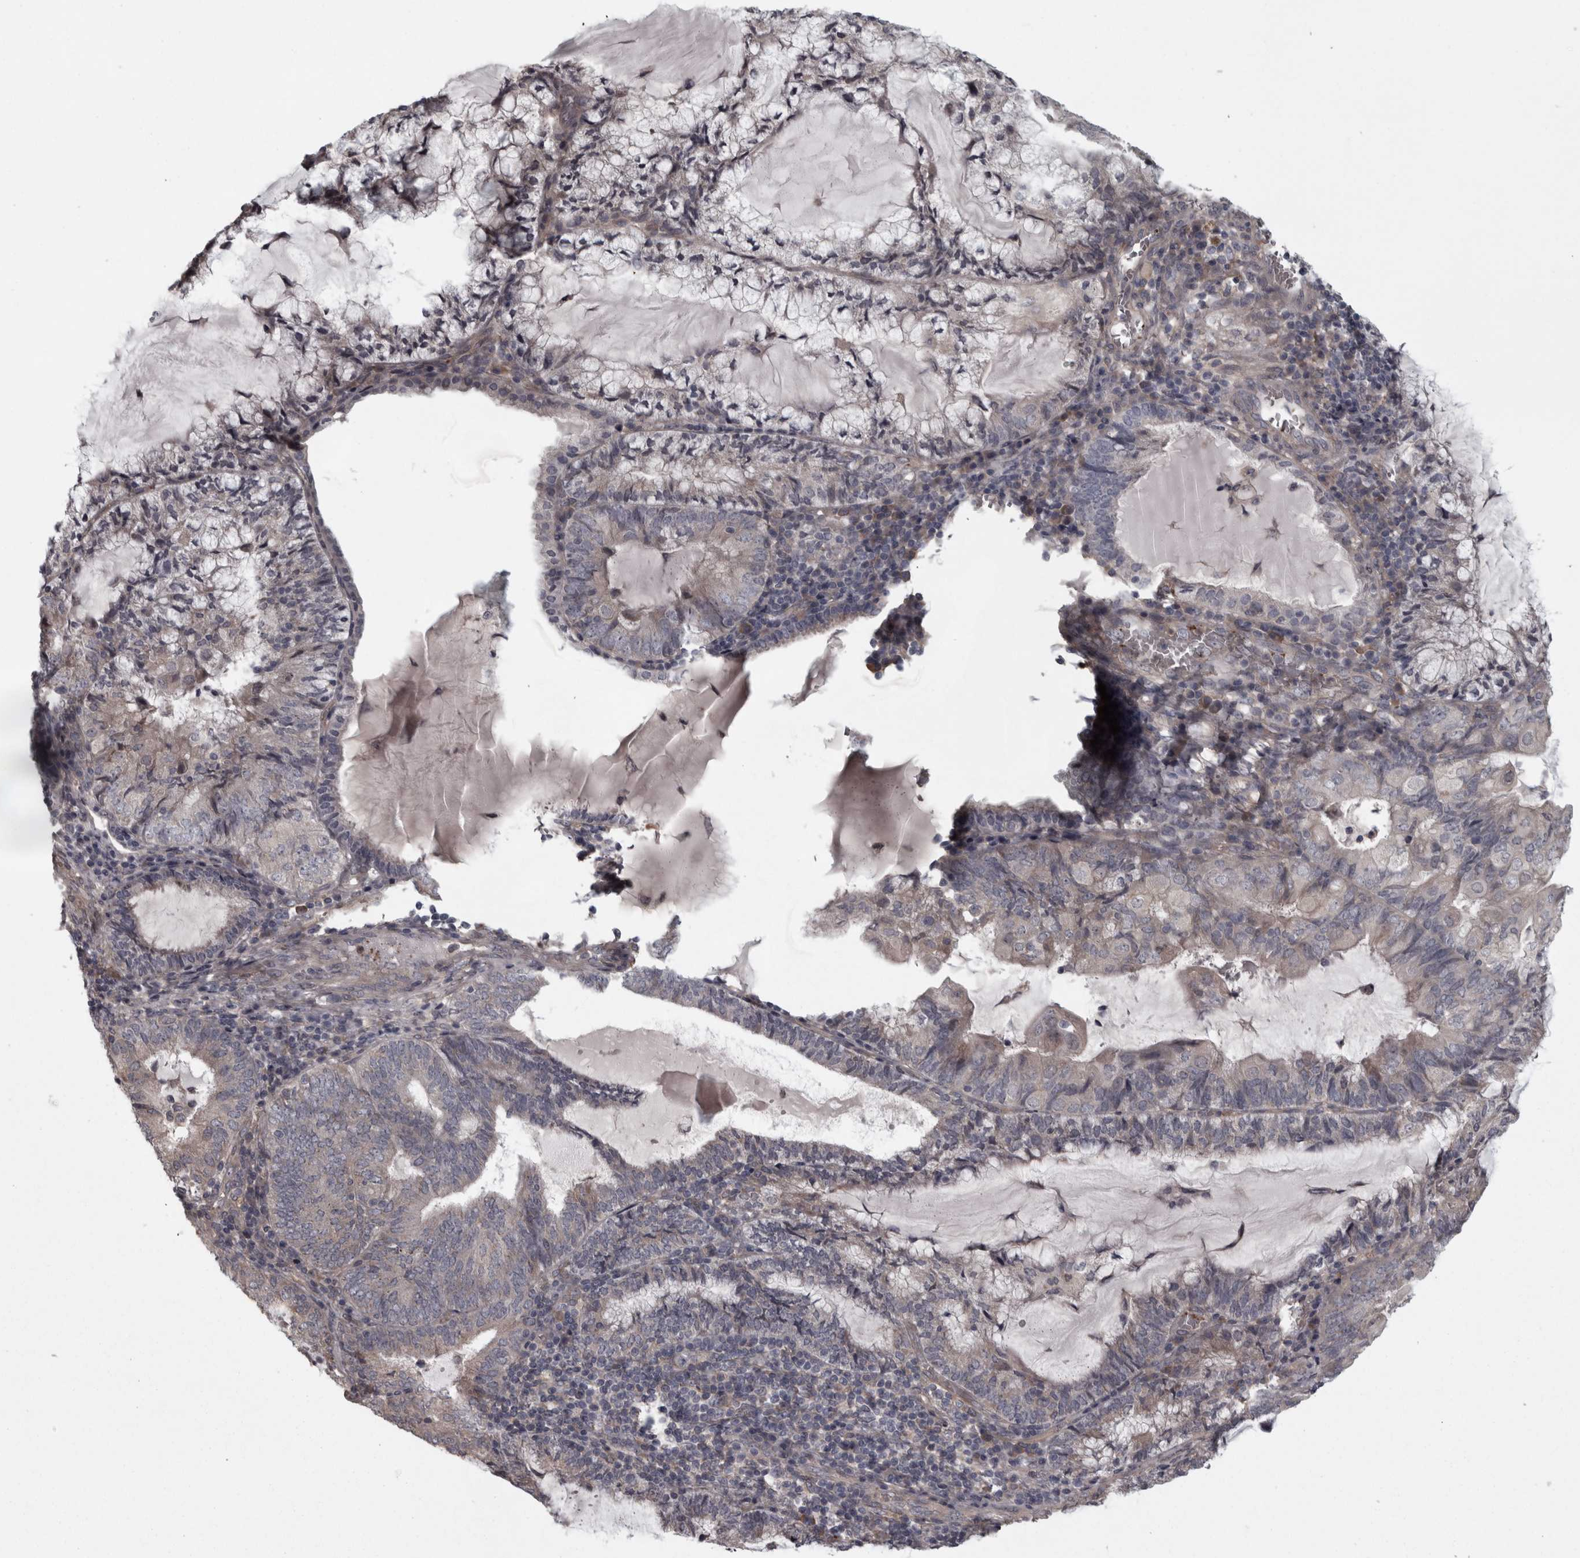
{"staining": {"intensity": "weak", "quantity": "25%-75%", "location": "cytoplasmic/membranous"}, "tissue": "endometrial cancer", "cell_type": "Tumor cells", "image_type": "cancer", "snomed": [{"axis": "morphology", "description": "Adenocarcinoma, NOS"}, {"axis": "topography", "description": "Endometrium"}], "caption": "Immunohistochemical staining of endometrial cancer (adenocarcinoma) exhibits low levels of weak cytoplasmic/membranous staining in about 25%-75% of tumor cells.", "gene": "RSU1", "patient": {"sex": "female", "age": 81}}